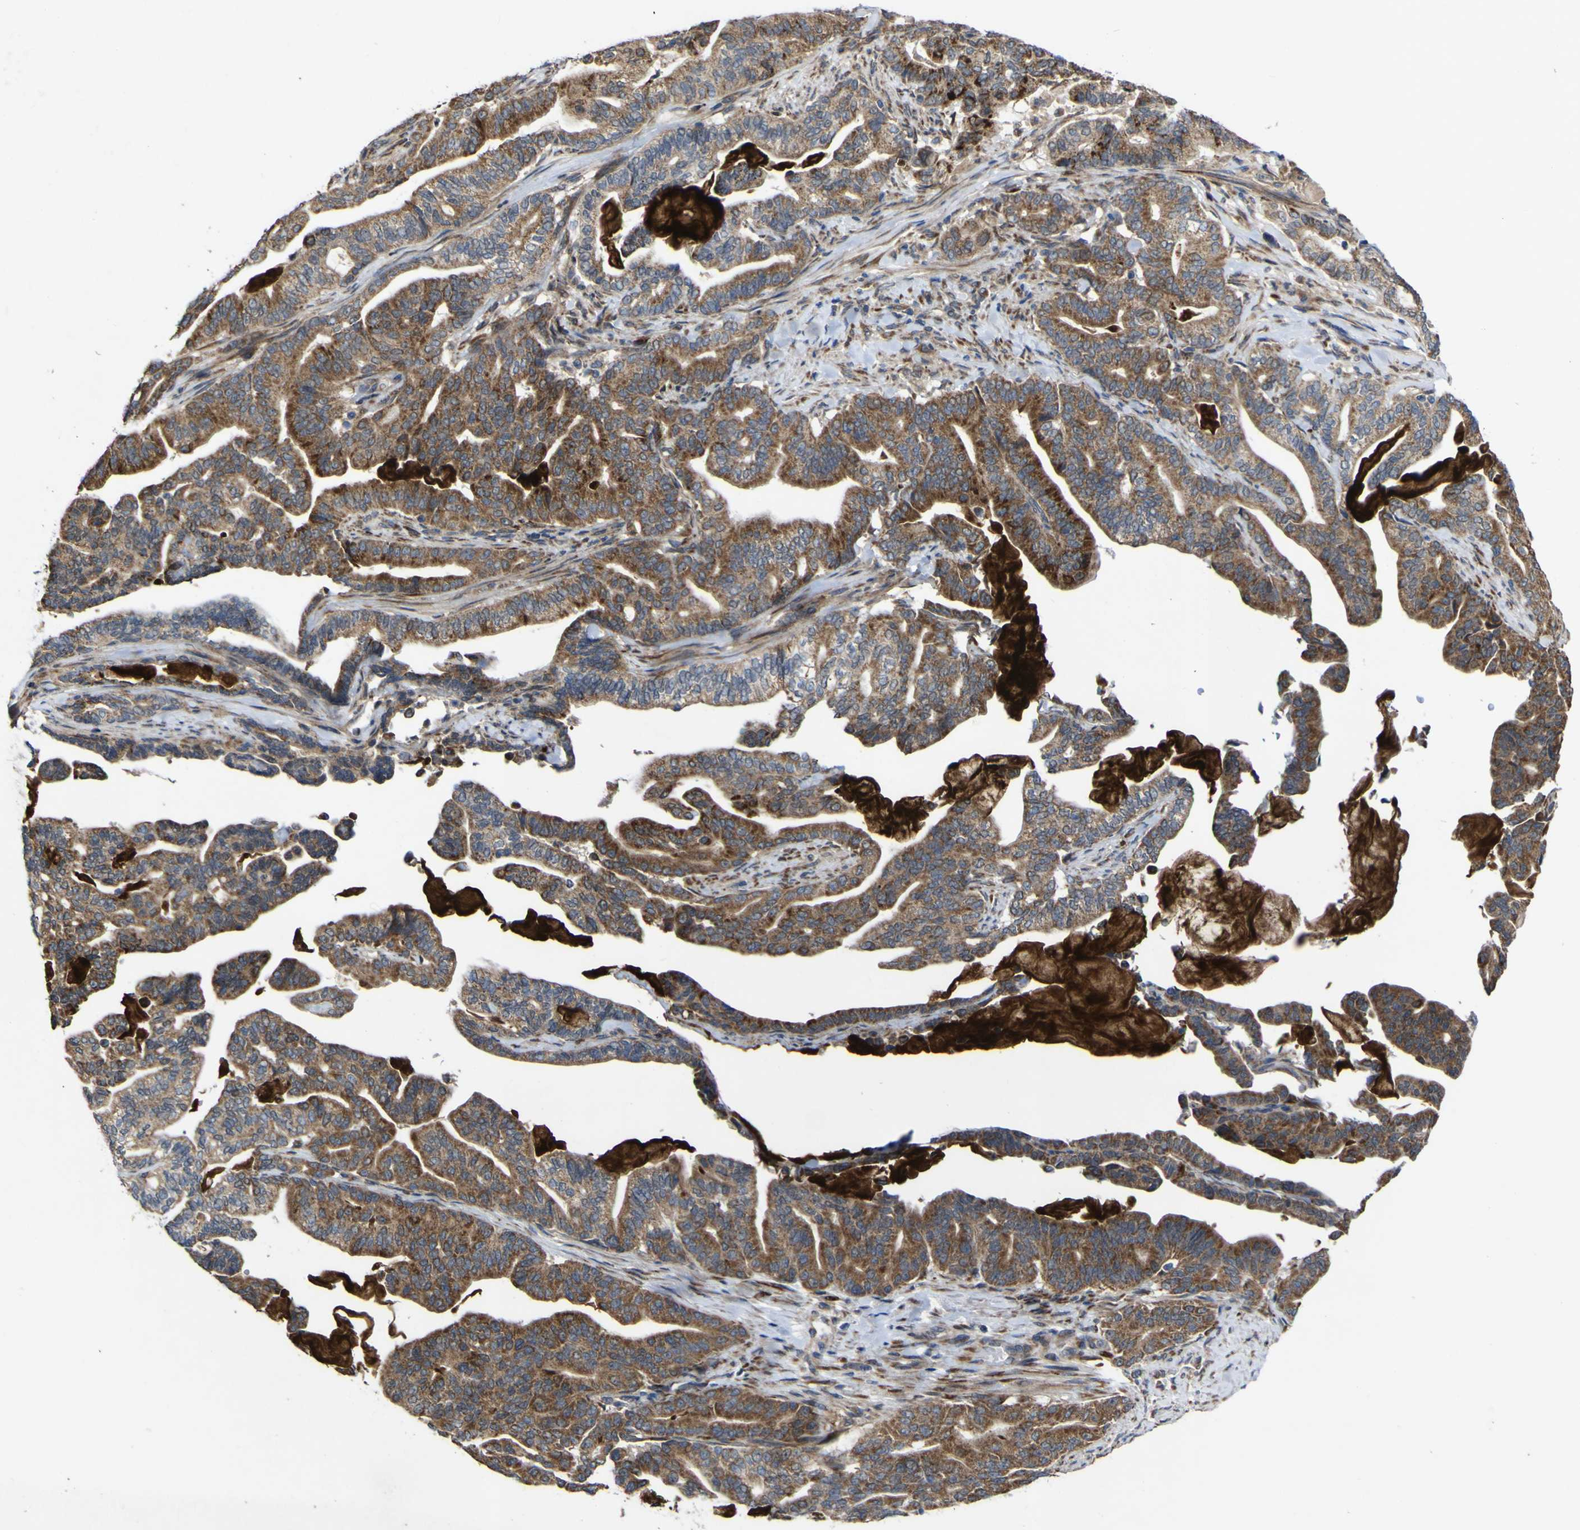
{"staining": {"intensity": "moderate", "quantity": ">75%", "location": "cytoplasmic/membranous"}, "tissue": "pancreatic cancer", "cell_type": "Tumor cells", "image_type": "cancer", "snomed": [{"axis": "morphology", "description": "Adenocarcinoma, NOS"}, {"axis": "topography", "description": "Pancreas"}], "caption": "A brown stain labels moderate cytoplasmic/membranous expression of a protein in human pancreatic adenocarcinoma tumor cells. (brown staining indicates protein expression, while blue staining denotes nuclei).", "gene": "IRAK2", "patient": {"sex": "male", "age": 63}}